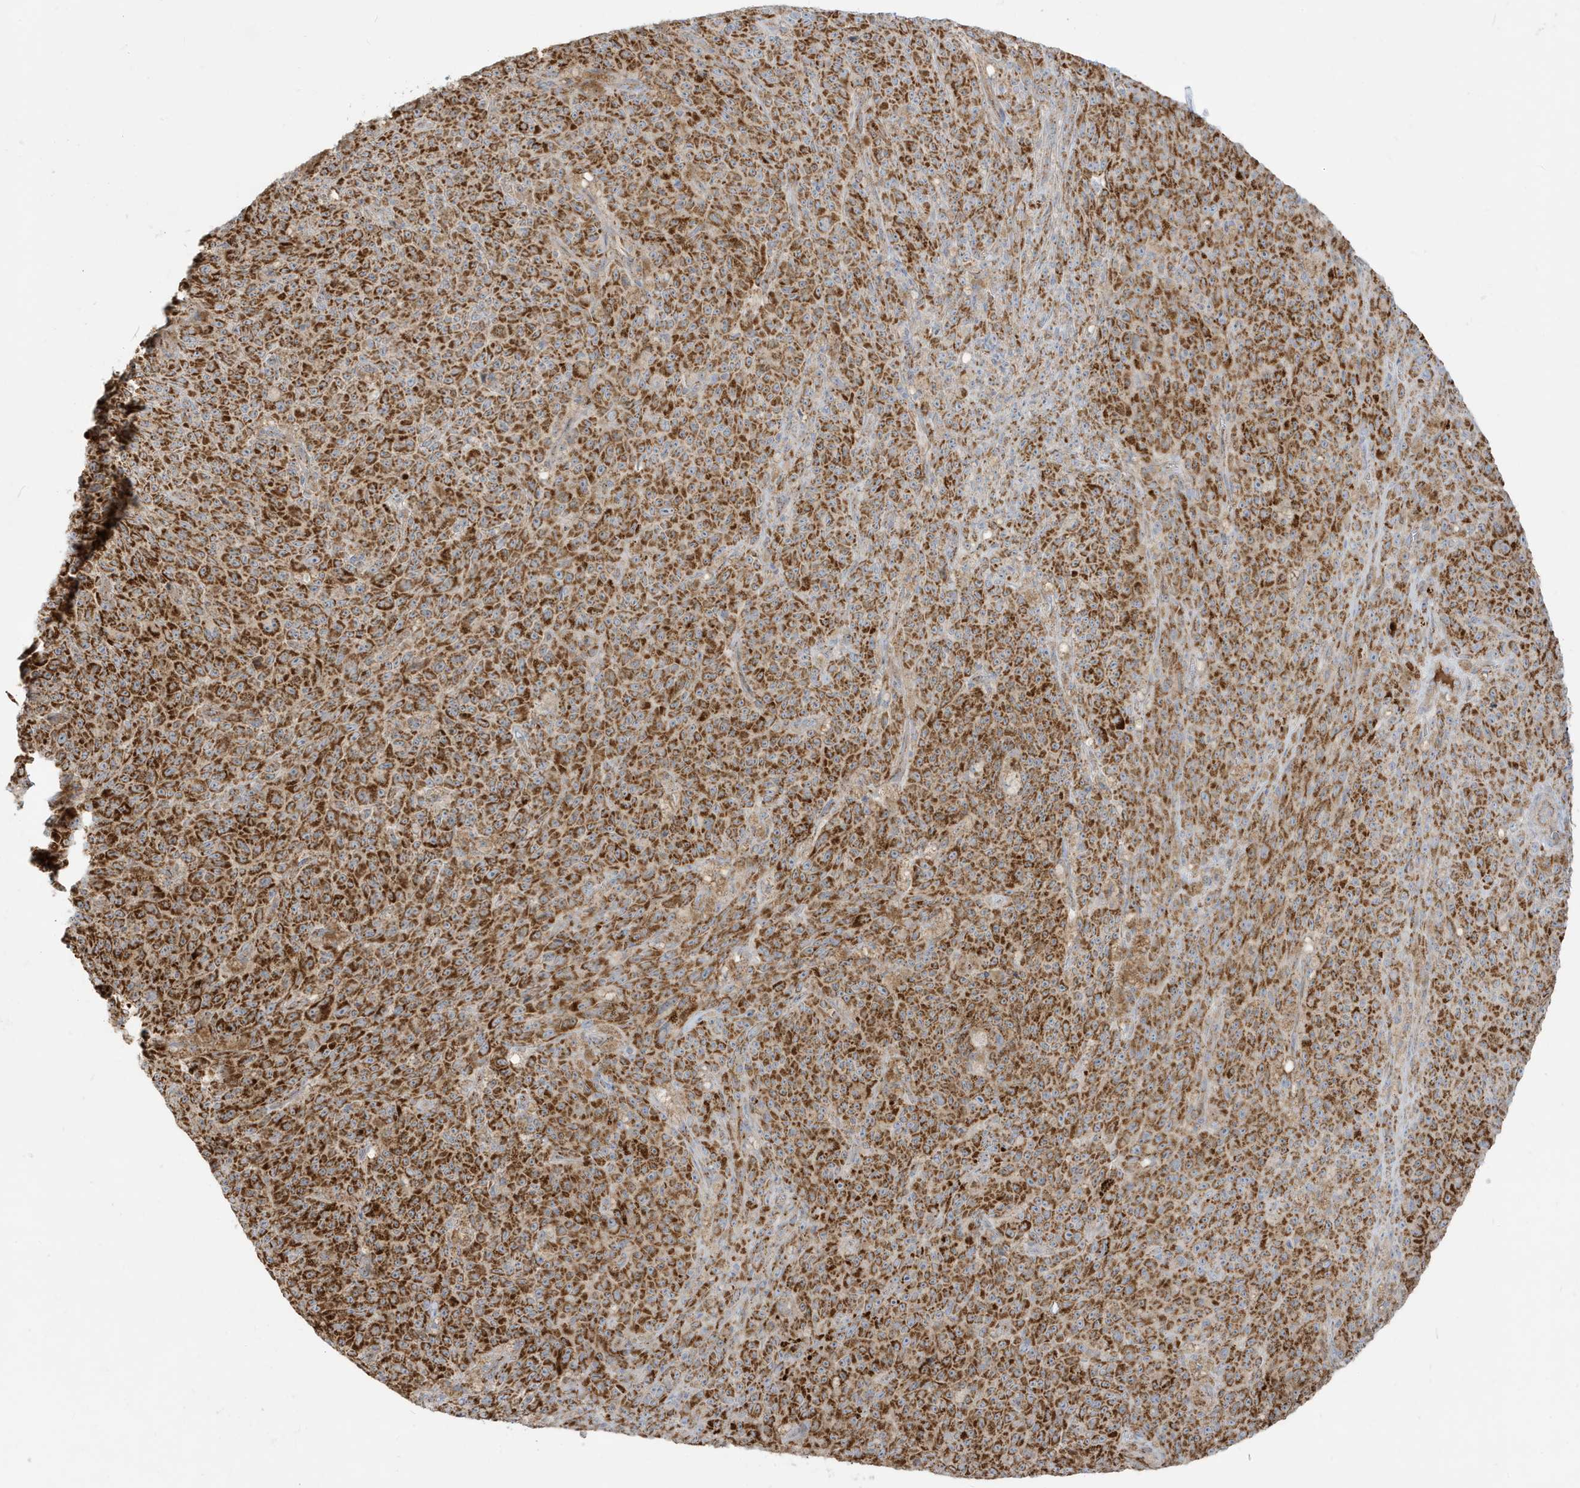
{"staining": {"intensity": "strong", "quantity": ">75%", "location": "cytoplasmic/membranous"}, "tissue": "melanoma", "cell_type": "Tumor cells", "image_type": "cancer", "snomed": [{"axis": "morphology", "description": "Malignant melanoma, NOS"}, {"axis": "topography", "description": "Skin"}], "caption": "Melanoma was stained to show a protein in brown. There is high levels of strong cytoplasmic/membranous expression in approximately >75% of tumor cells. (DAB (3,3'-diaminobenzidine) IHC, brown staining for protein, blue staining for nuclei).", "gene": "IFT57", "patient": {"sex": "female", "age": 82}}